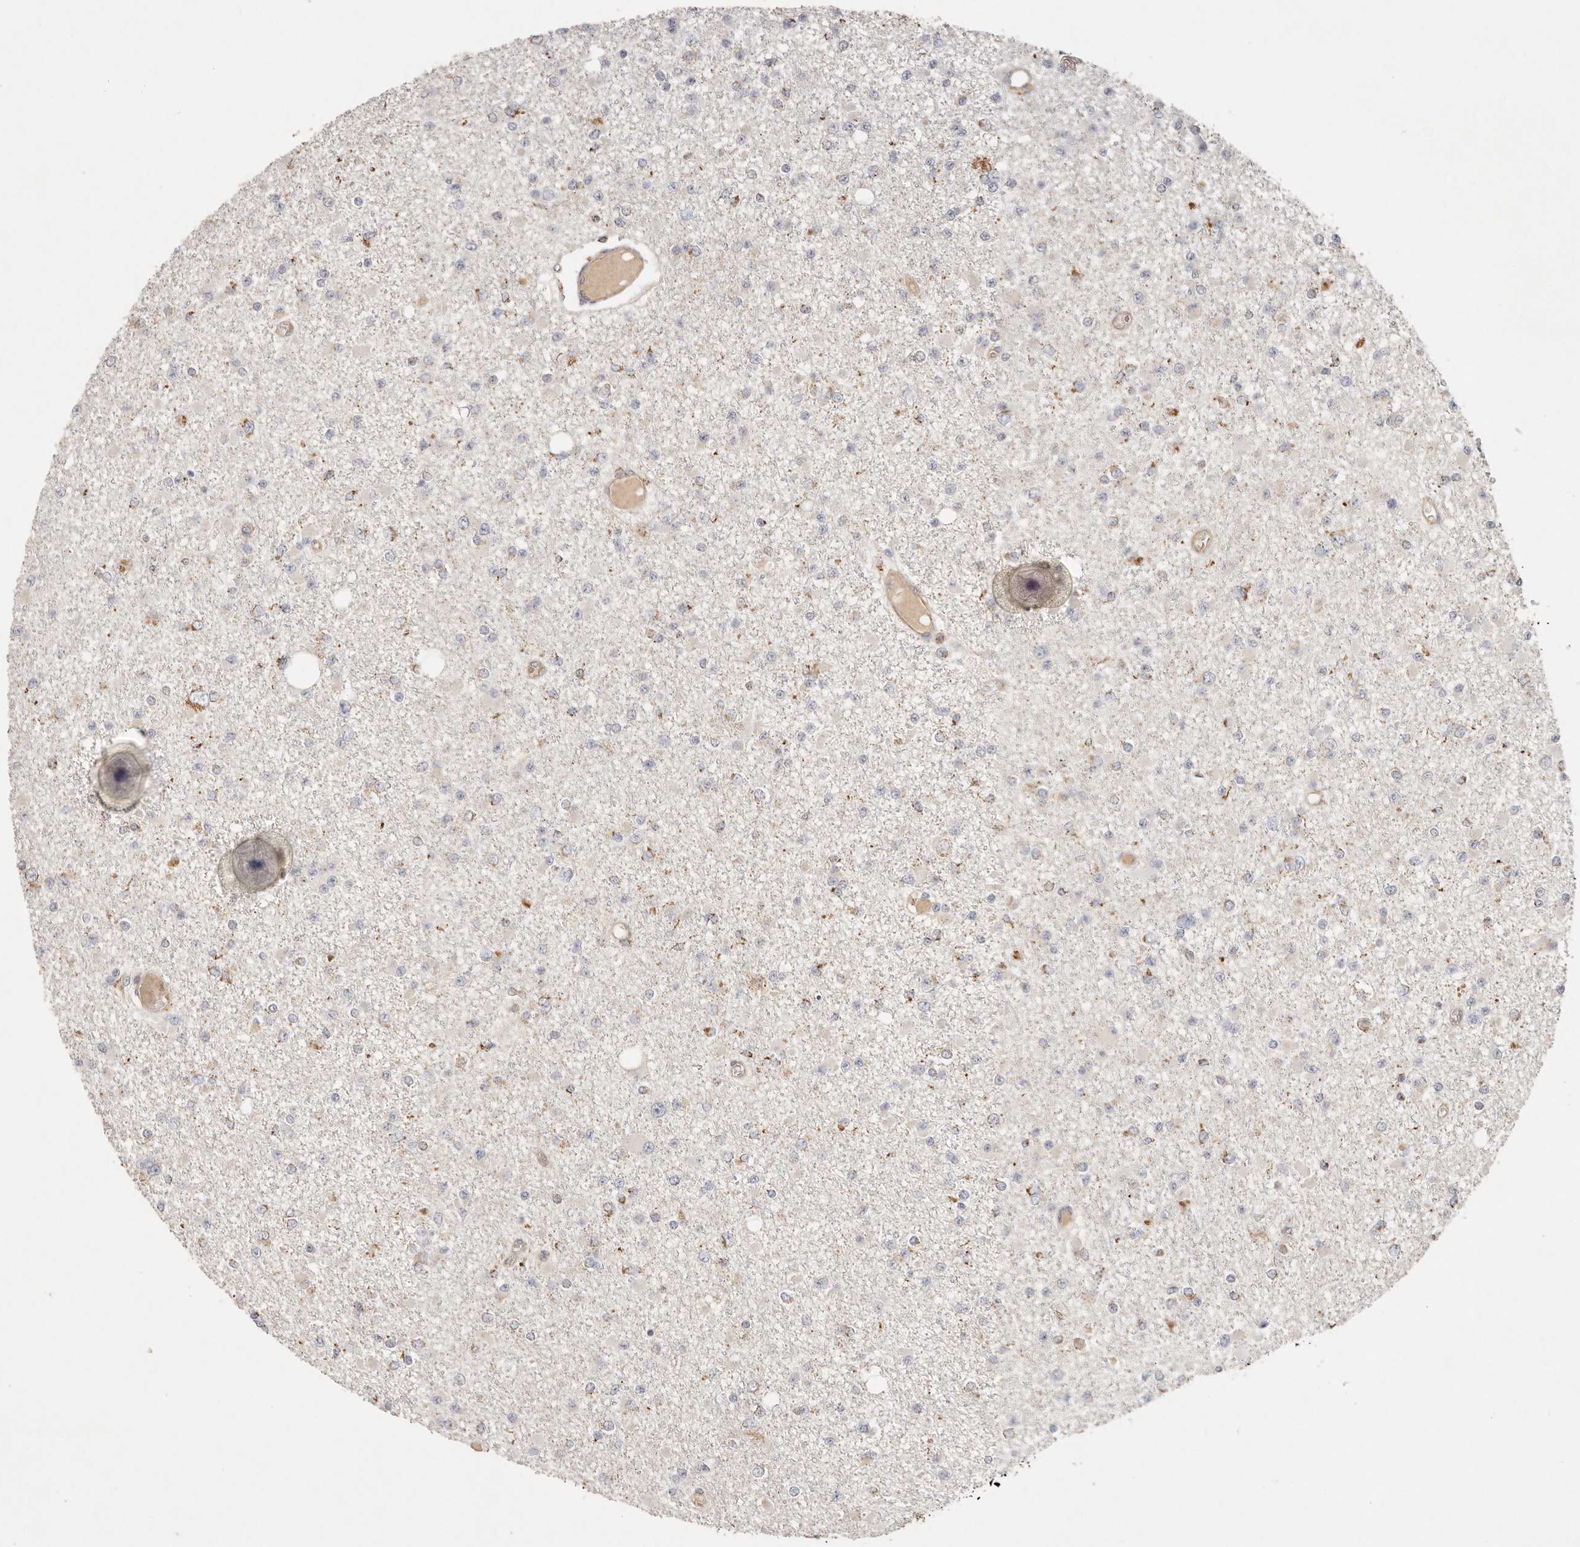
{"staining": {"intensity": "moderate", "quantity": "<25%", "location": "cytoplasmic/membranous"}, "tissue": "glioma", "cell_type": "Tumor cells", "image_type": "cancer", "snomed": [{"axis": "morphology", "description": "Glioma, malignant, Low grade"}, {"axis": "topography", "description": "Brain"}], "caption": "IHC micrograph of human malignant glioma (low-grade) stained for a protein (brown), which displays low levels of moderate cytoplasmic/membranous staining in approximately <25% of tumor cells.", "gene": "ARHGEF10L", "patient": {"sex": "female", "age": 22}}